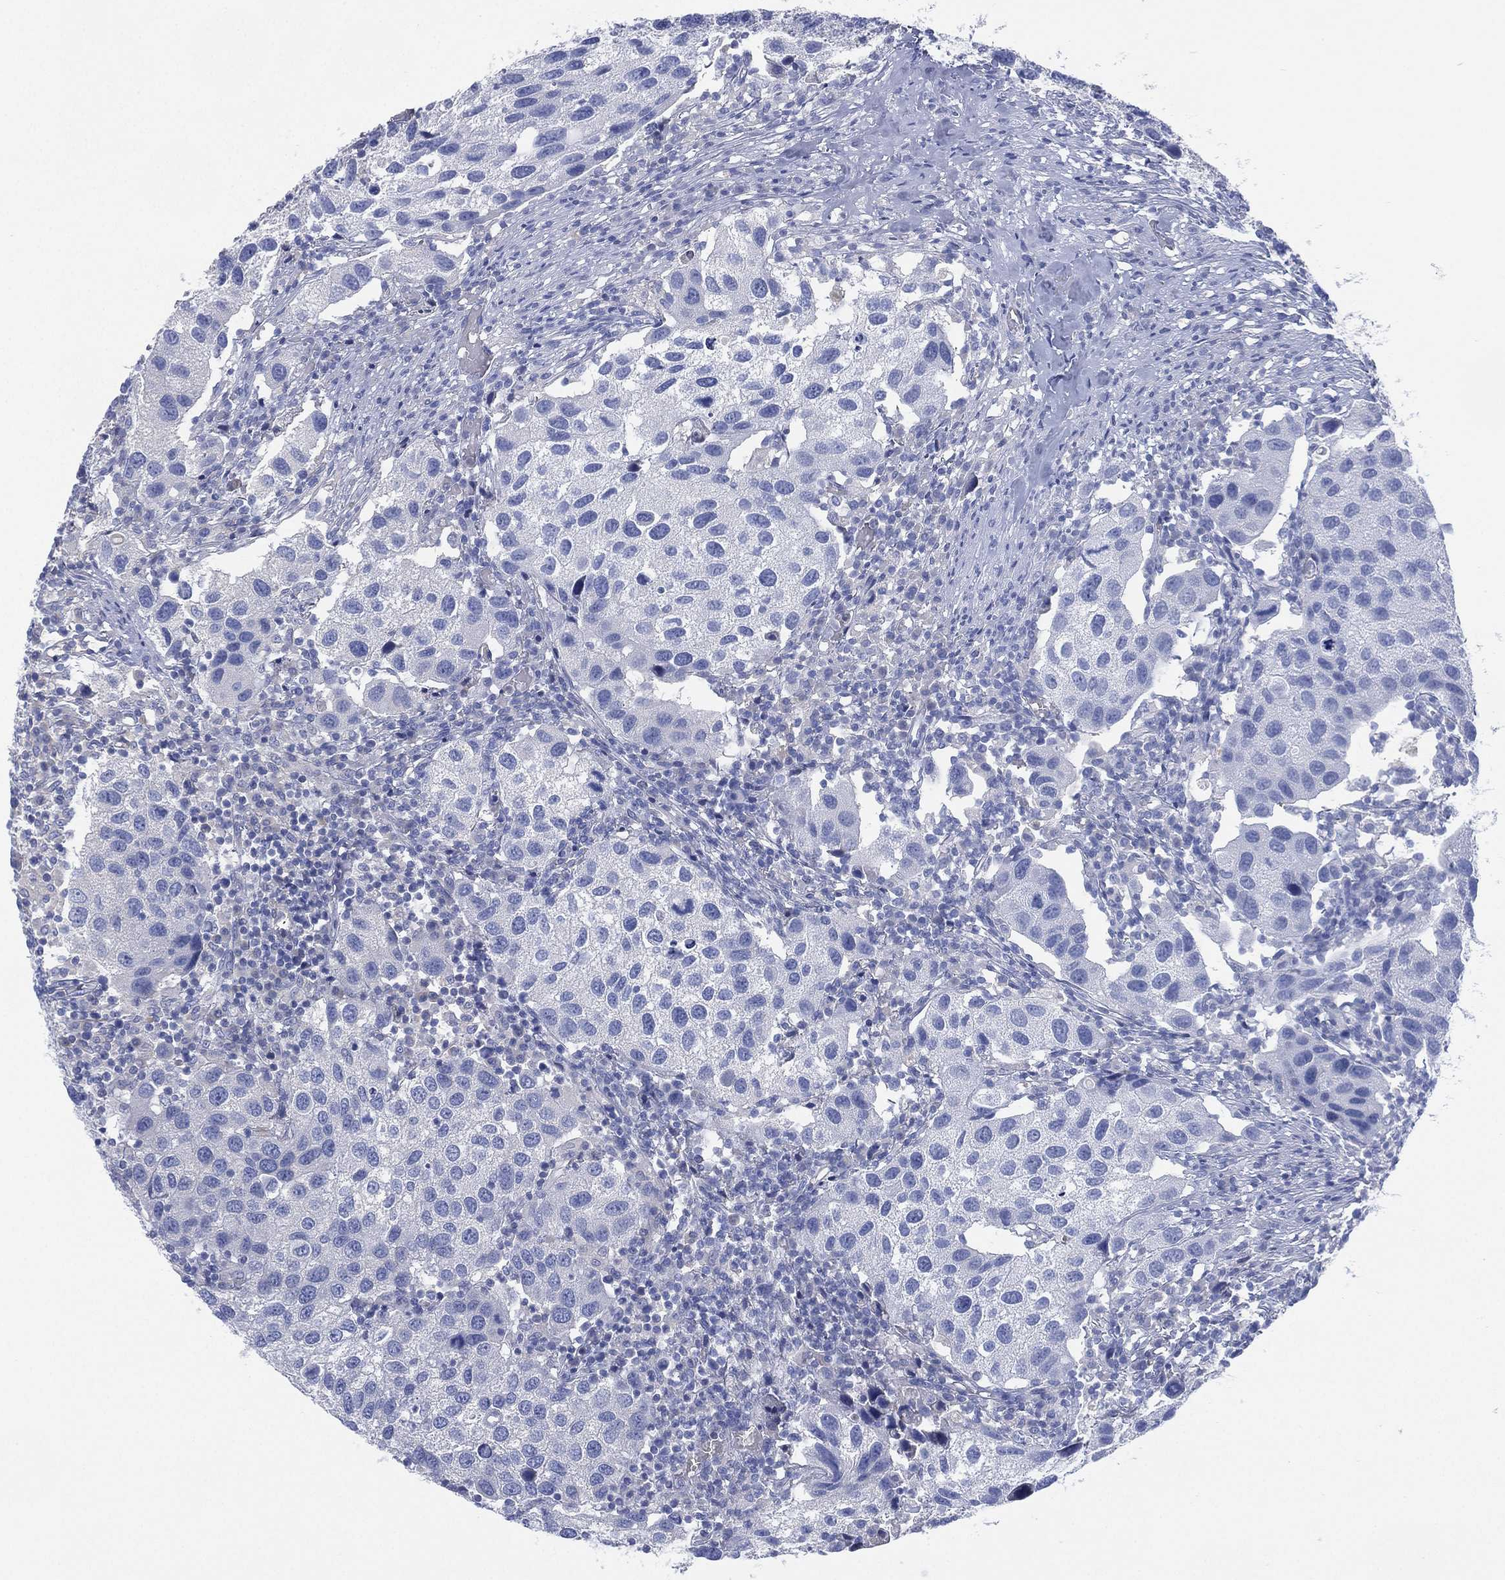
{"staining": {"intensity": "negative", "quantity": "none", "location": "none"}, "tissue": "urothelial cancer", "cell_type": "Tumor cells", "image_type": "cancer", "snomed": [{"axis": "morphology", "description": "Urothelial carcinoma, High grade"}, {"axis": "topography", "description": "Urinary bladder"}], "caption": "Immunohistochemistry (IHC) histopathology image of urothelial cancer stained for a protein (brown), which exhibits no expression in tumor cells.", "gene": "CYP2D6", "patient": {"sex": "male", "age": 79}}